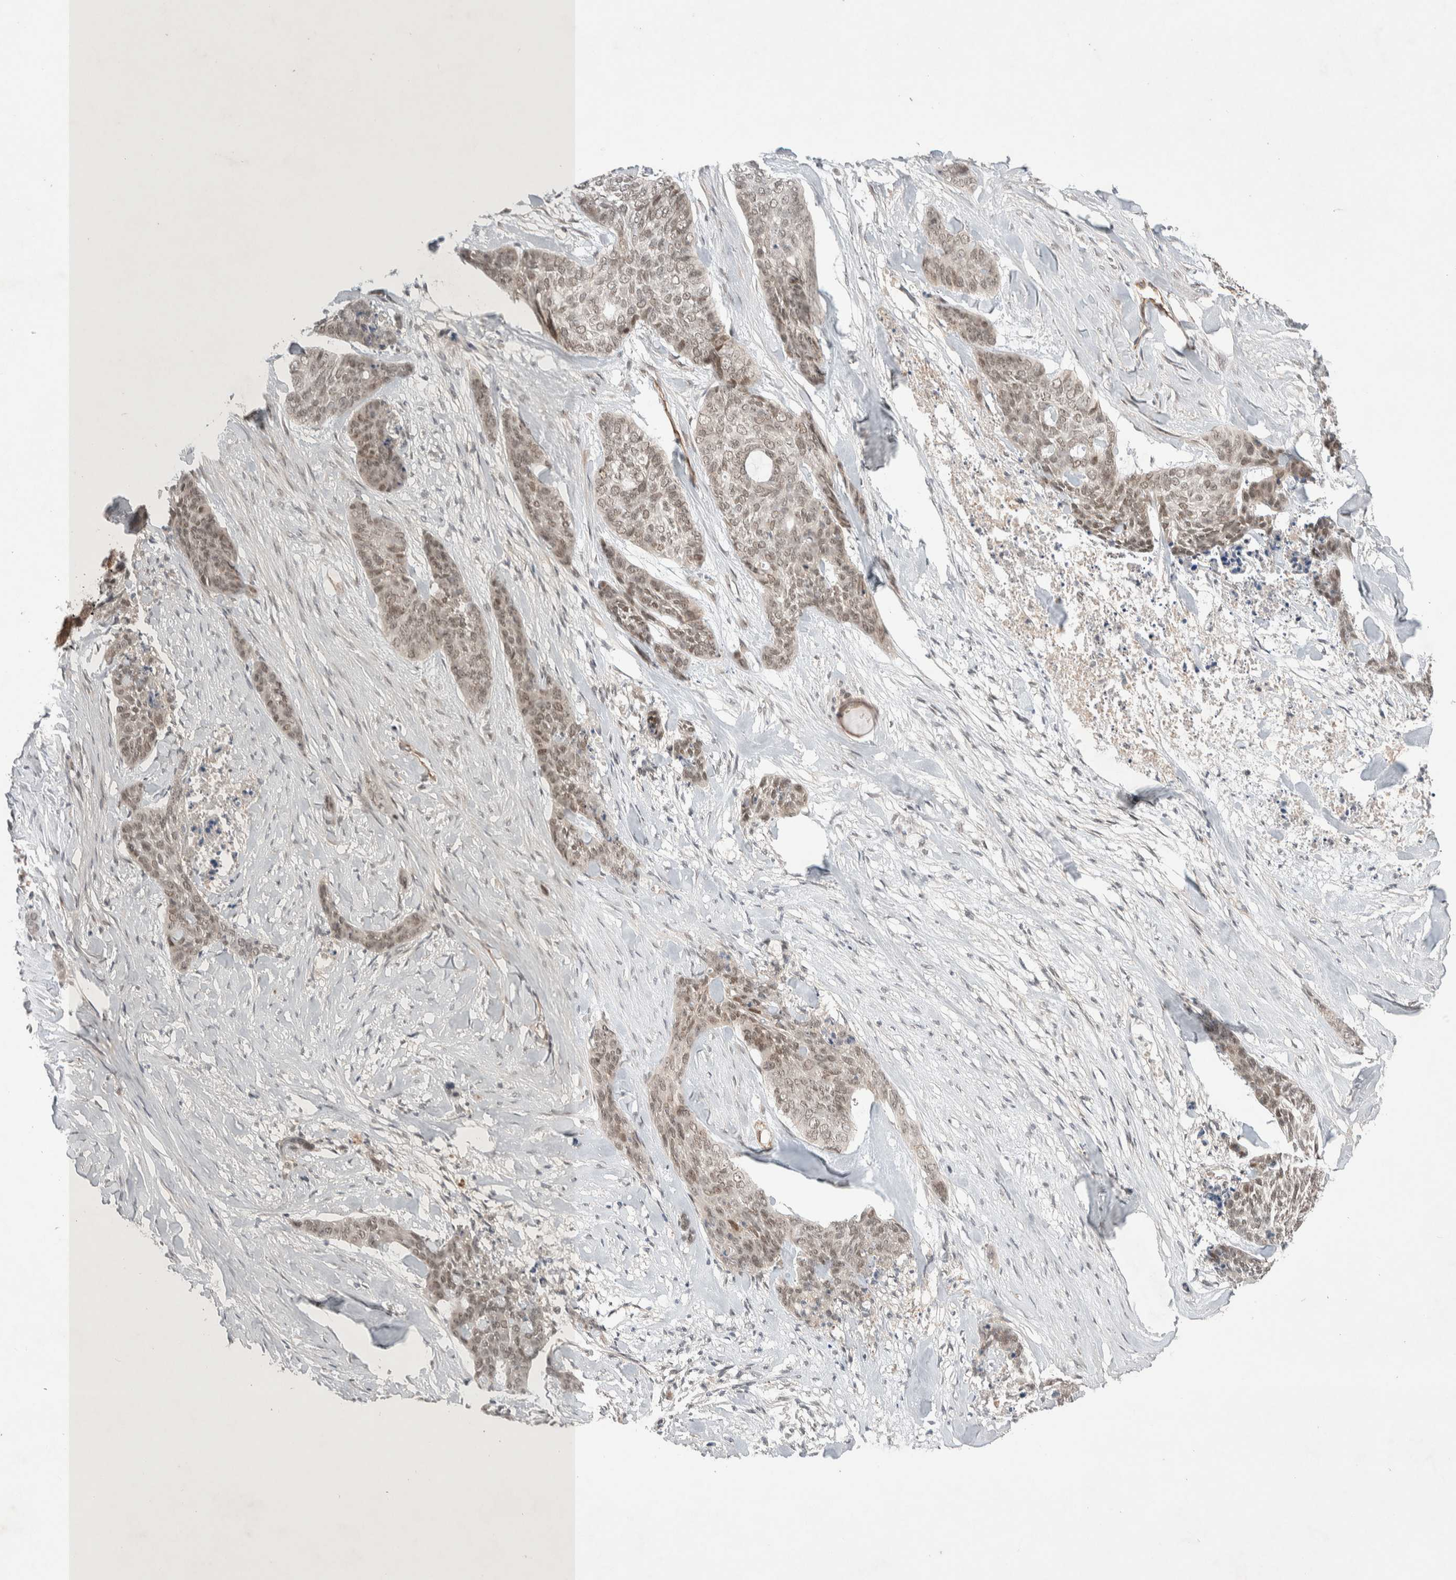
{"staining": {"intensity": "weak", "quantity": ">75%", "location": "nuclear"}, "tissue": "skin cancer", "cell_type": "Tumor cells", "image_type": "cancer", "snomed": [{"axis": "morphology", "description": "Basal cell carcinoma"}, {"axis": "topography", "description": "Skin"}], "caption": "Human skin cancer (basal cell carcinoma) stained with a protein marker exhibits weak staining in tumor cells.", "gene": "ZNF704", "patient": {"sex": "female", "age": 64}}